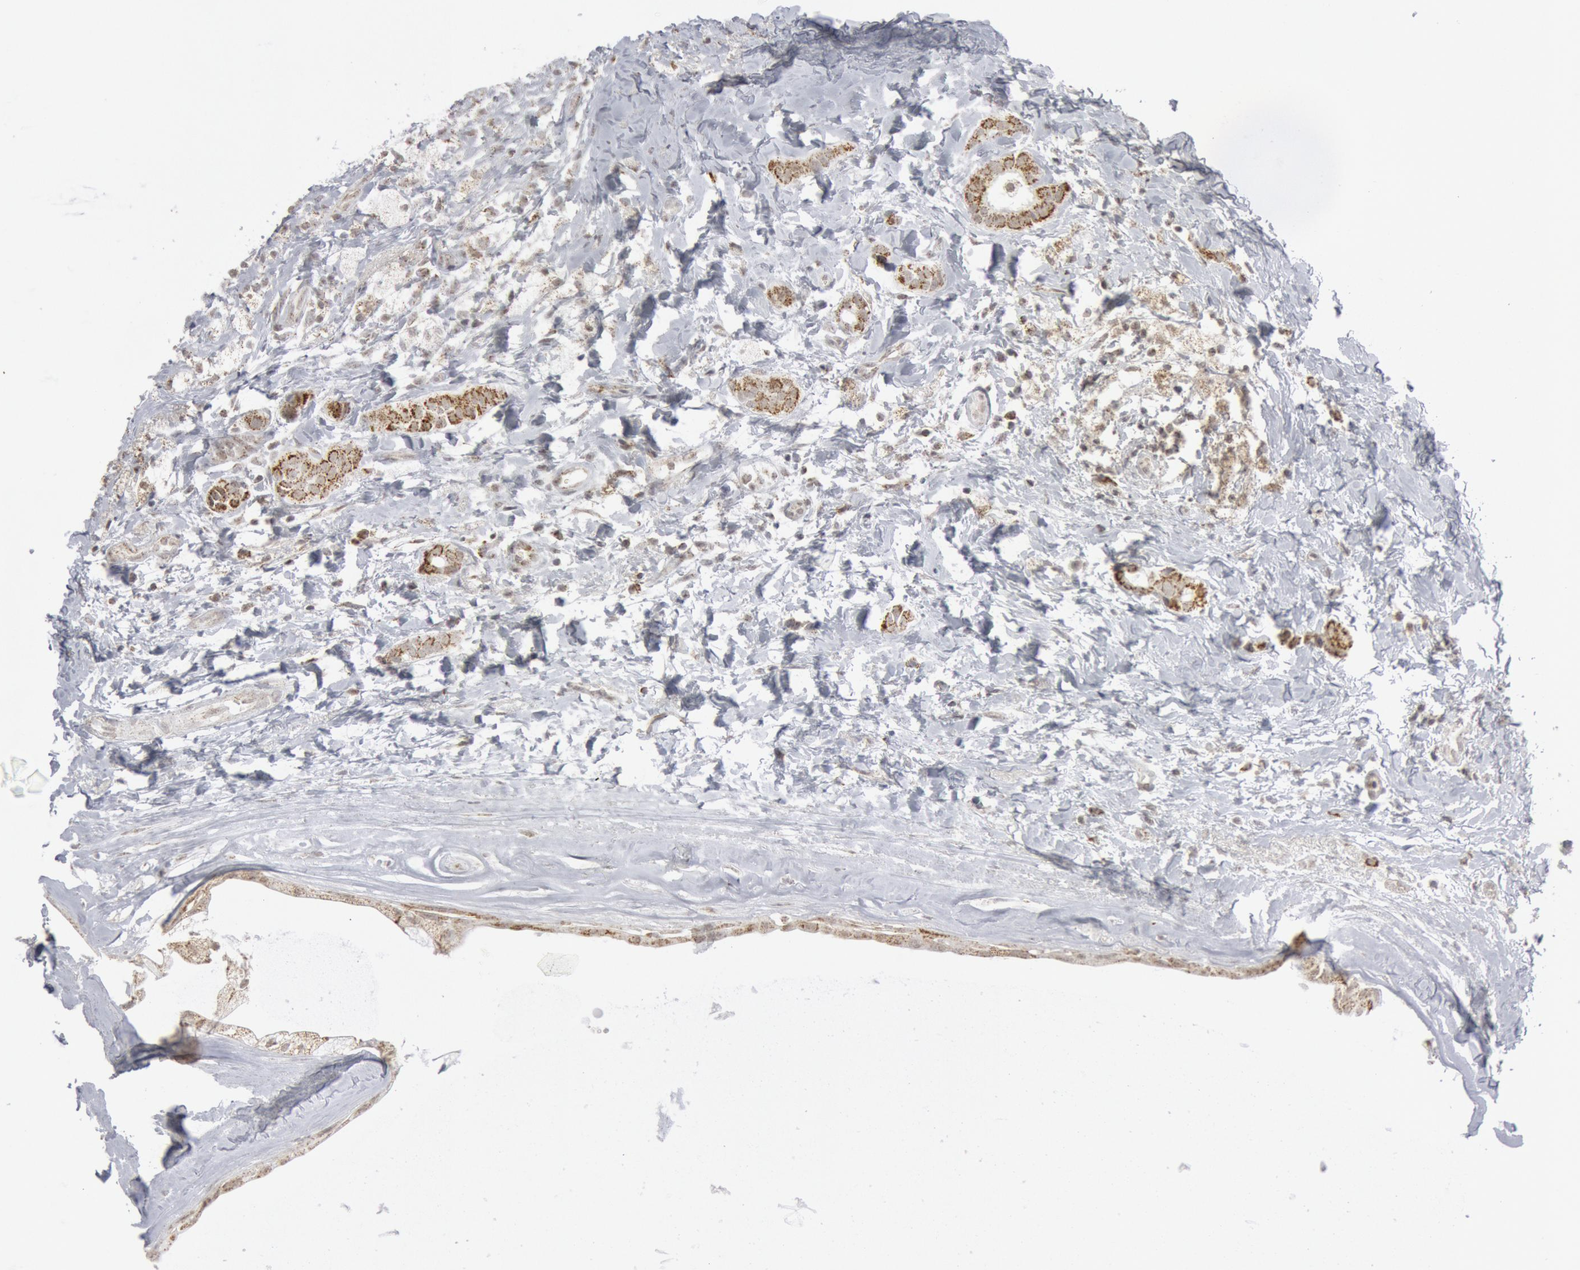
{"staining": {"intensity": "moderate", "quantity": ">75%", "location": "cytoplasmic/membranous"}, "tissue": "breast cancer", "cell_type": "Tumor cells", "image_type": "cancer", "snomed": [{"axis": "morphology", "description": "Duct carcinoma"}, {"axis": "topography", "description": "Breast"}], "caption": "Immunohistochemical staining of human breast cancer (invasive ductal carcinoma) exhibits medium levels of moderate cytoplasmic/membranous expression in about >75% of tumor cells.", "gene": "CASP9", "patient": {"sex": "female", "age": 54}}